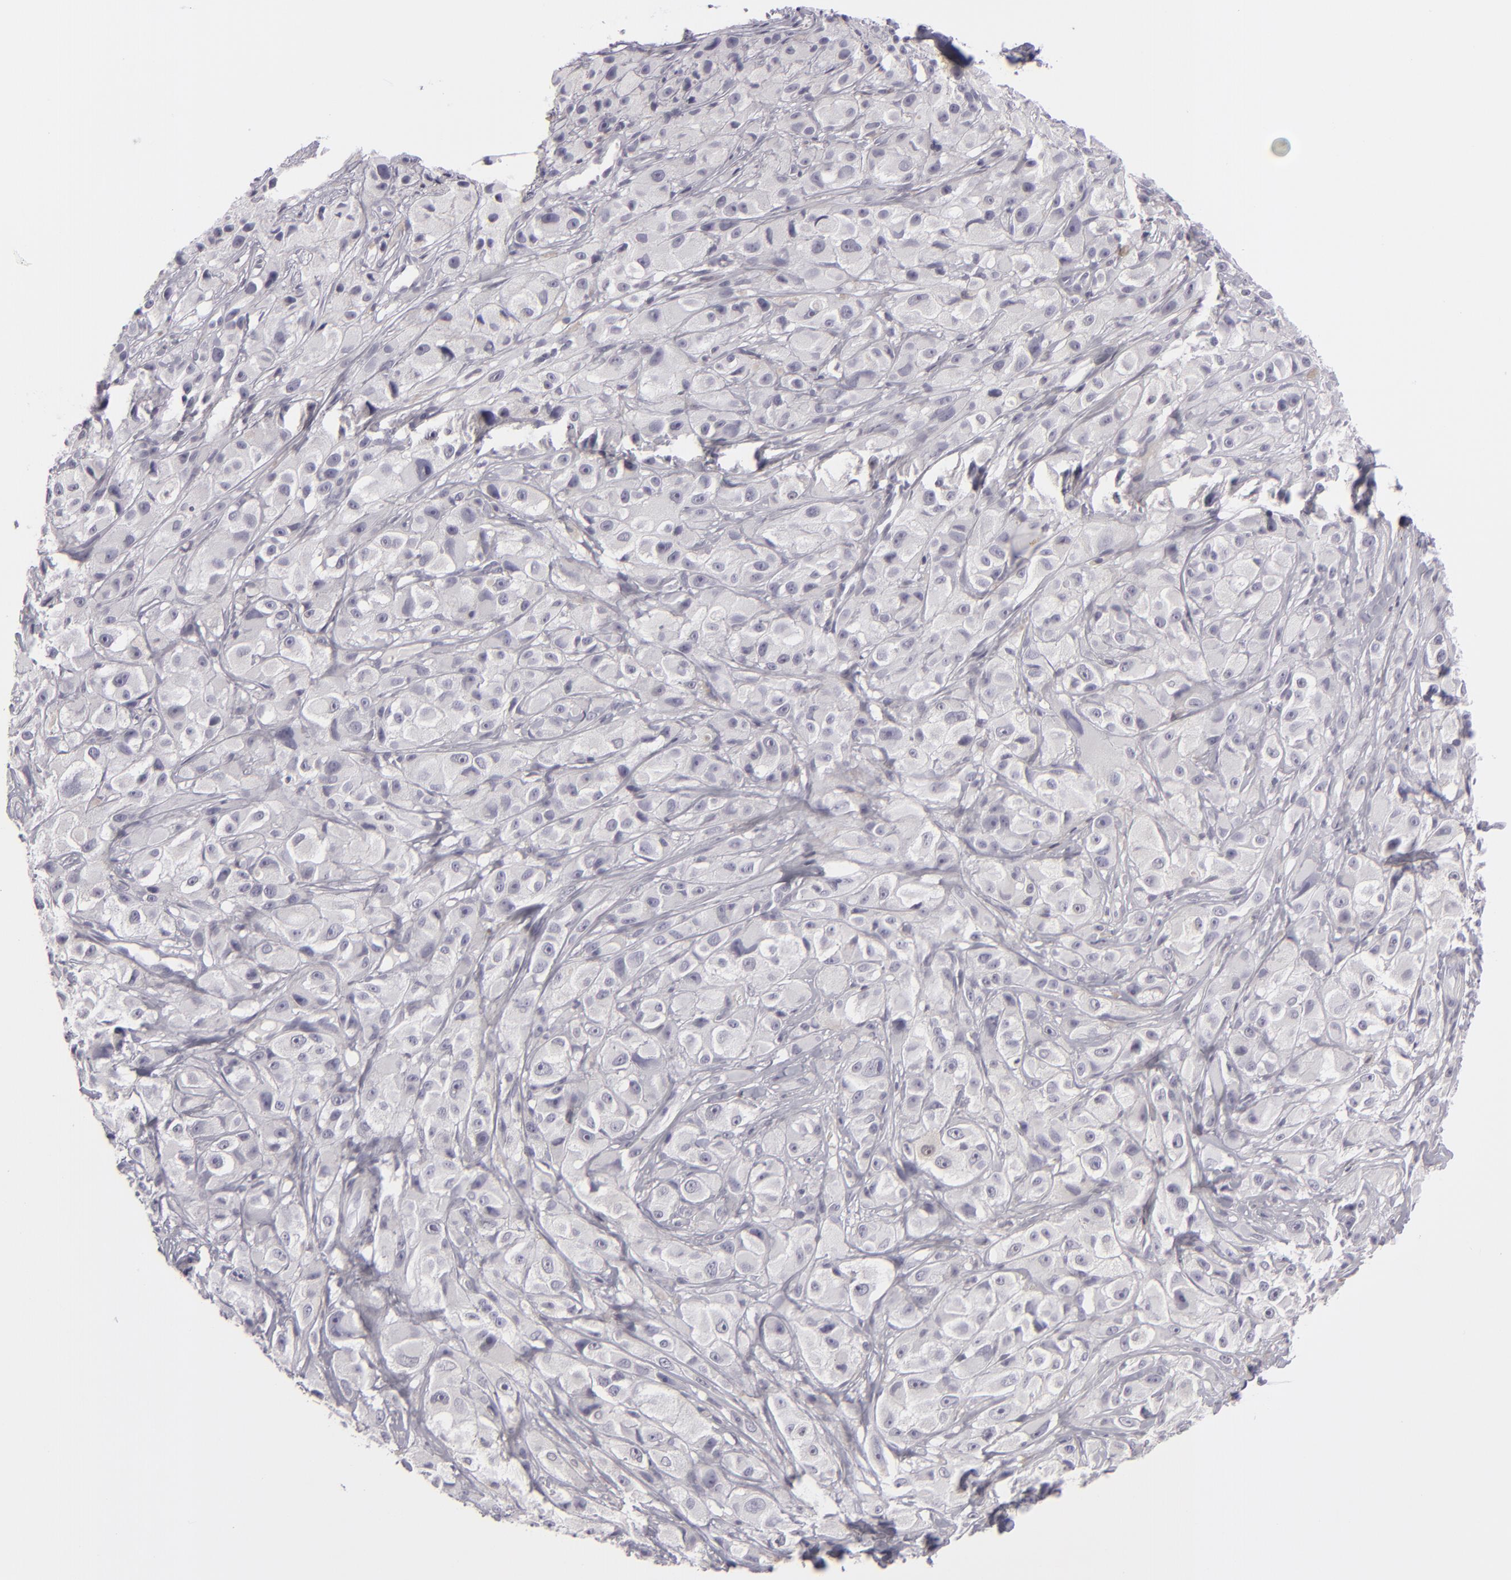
{"staining": {"intensity": "weak", "quantity": "<25%", "location": "cytoplasmic/membranous"}, "tissue": "melanoma", "cell_type": "Tumor cells", "image_type": "cancer", "snomed": [{"axis": "morphology", "description": "Malignant melanoma, NOS"}, {"axis": "topography", "description": "Skin"}], "caption": "Tumor cells are negative for protein expression in human melanoma.", "gene": "DLG4", "patient": {"sex": "male", "age": 56}}